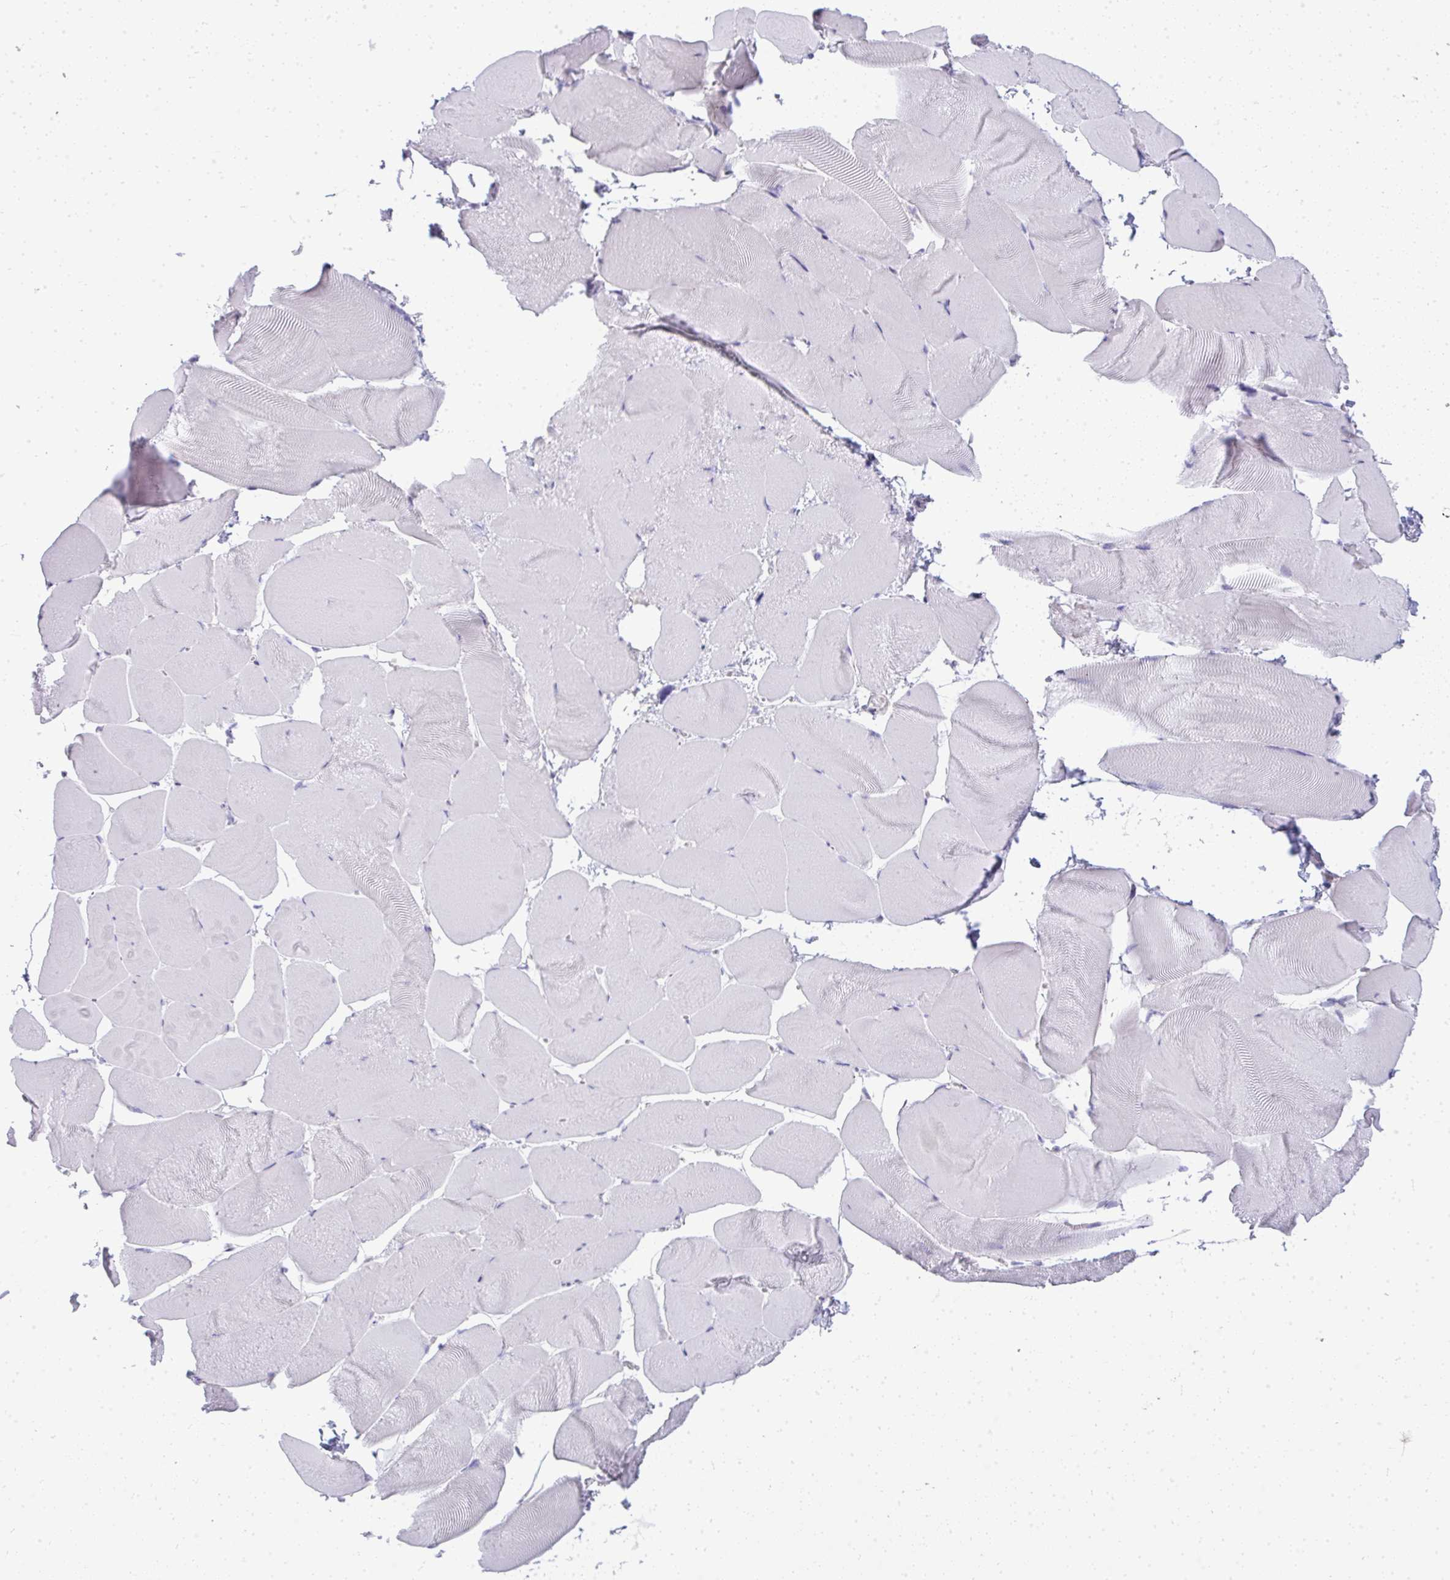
{"staining": {"intensity": "negative", "quantity": "none", "location": "none"}, "tissue": "skeletal muscle", "cell_type": "Myocytes", "image_type": "normal", "snomed": [{"axis": "morphology", "description": "Normal tissue, NOS"}, {"axis": "topography", "description": "Skeletal muscle"}], "caption": "IHC photomicrograph of benign skeletal muscle: skeletal muscle stained with DAB (3,3'-diaminobenzidine) displays no significant protein positivity in myocytes. The staining was performed using DAB (3,3'-diaminobenzidine) to visualize the protein expression in brown, while the nuclei were stained in blue with hematoxylin (Magnification: 20x).", "gene": "VPS4B", "patient": {"sex": "female", "age": 64}}